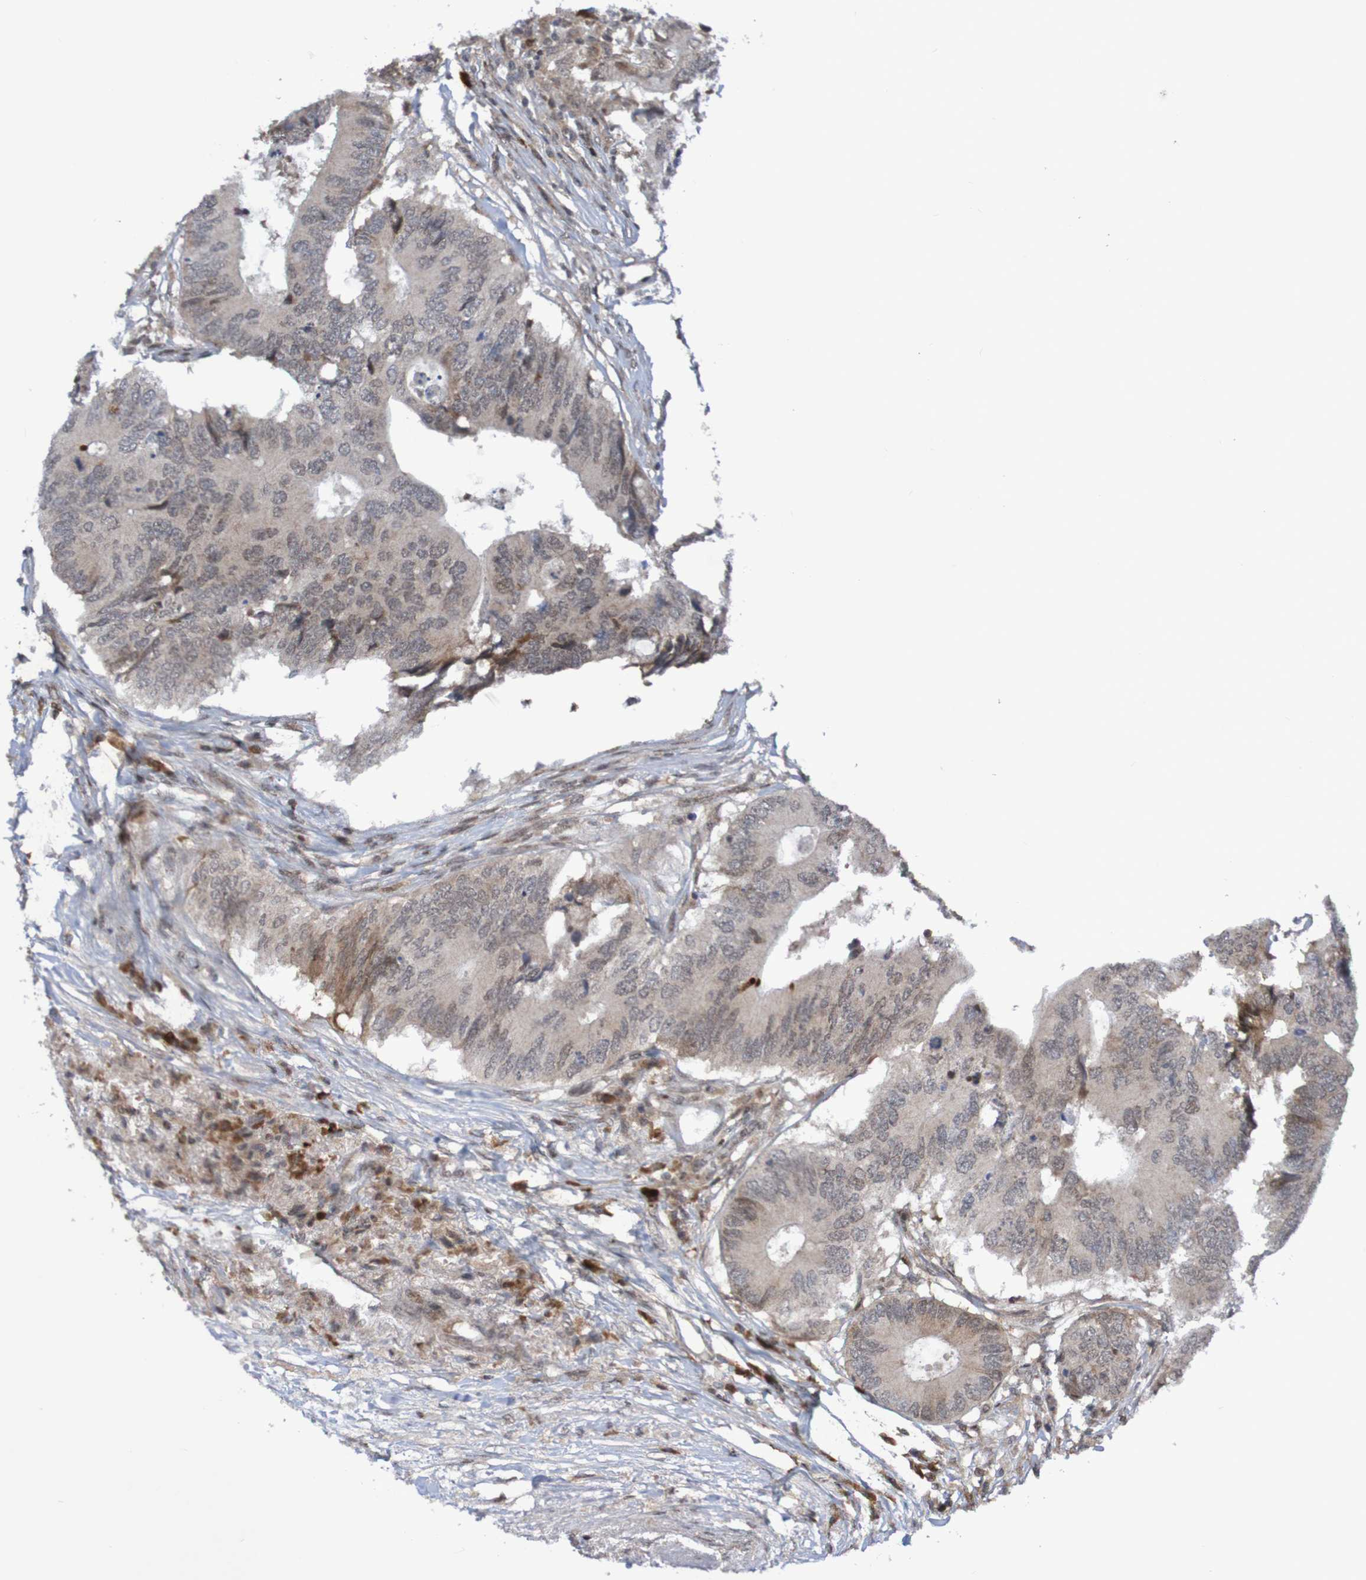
{"staining": {"intensity": "negative", "quantity": "none", "location": "none"}, "tissue": "colorectal cancer", "cell_type": "Tumor cells", "image_type": "cancer", "snomed": [{"axis": "morphology", "description": "Adenocarcinoma, NOS"}, {"axis": "topography", "description": "Colon"}], "caption": "Immunohistochemistry (IHC) image of neoplastic tissue: adenocarcinoma (colorectal) stained with DAB (3,3'-diaminobenzidine) reveals no significant protein staining in tumor cells. Brightfield microscopy of immunohistochemistry stained with DAB (3,3'-diaminobenzidine) (brown) and hematoxylin (blue), captured at high magnification.", "gene": "ITLN1", "patient": {"sex": "male", "age": 71}}